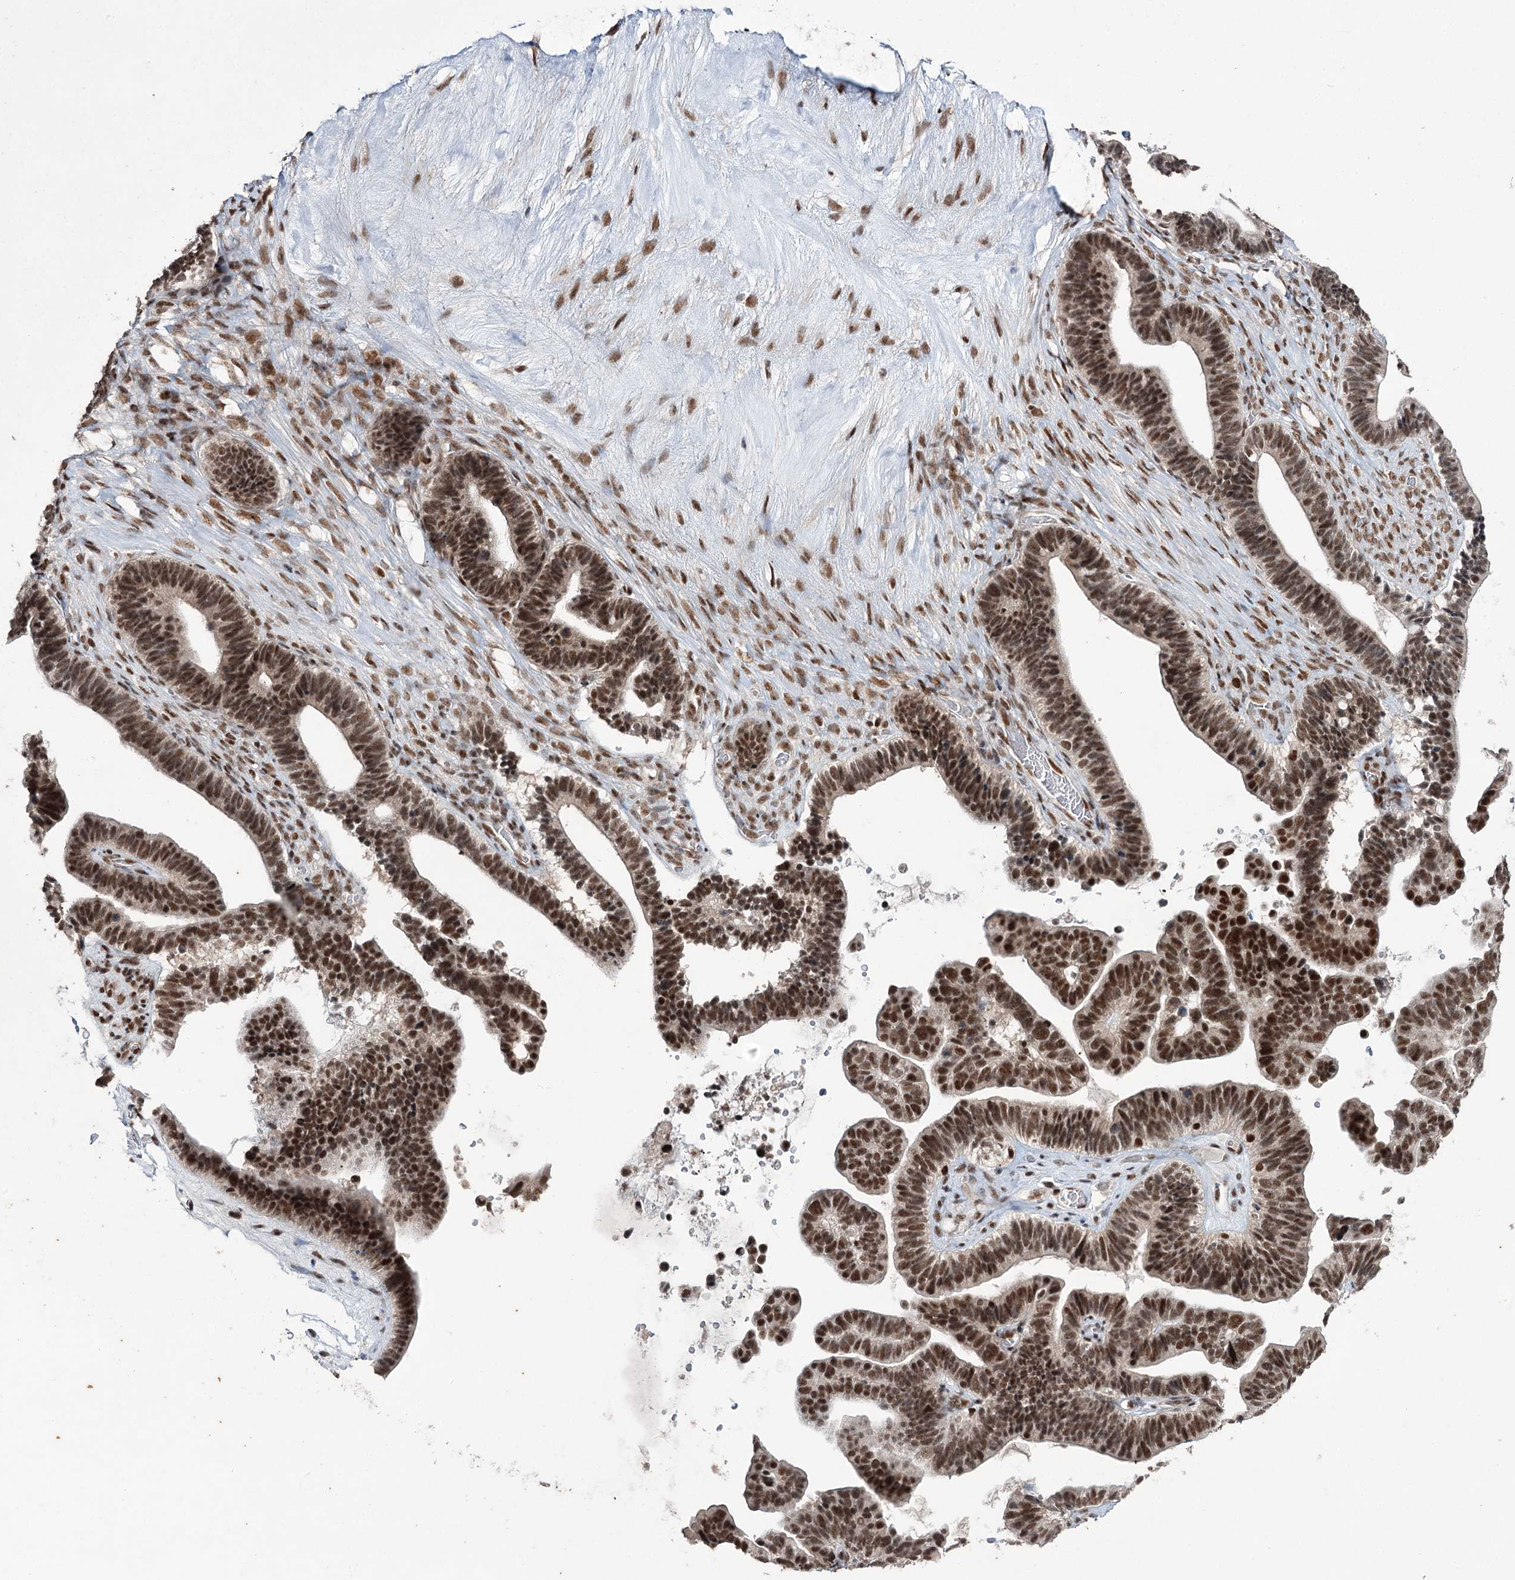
{"staining": {"intensity": "strong", "quantity": ">75%", "location": "nuclear"}, "tissue": "ovarian cancer", "cell_type": "Tumor cells", "image_type": "cancer", "snomed": [{"axis": "morphology", "description": "Cystadenocarcinoma, serous, NOS"}, {"axis": "topography", "description": "Ovary"}], "caption": "Immunohistochemical staining of human ovarian cancer shows high levels of strong nuclear staining in about >75% of tumor cells. (brown staining indicates protein expression, while blue staining denotes nuclei).", "gene": "ERCC3", "patient": {"sex": "female", "age": 56}}